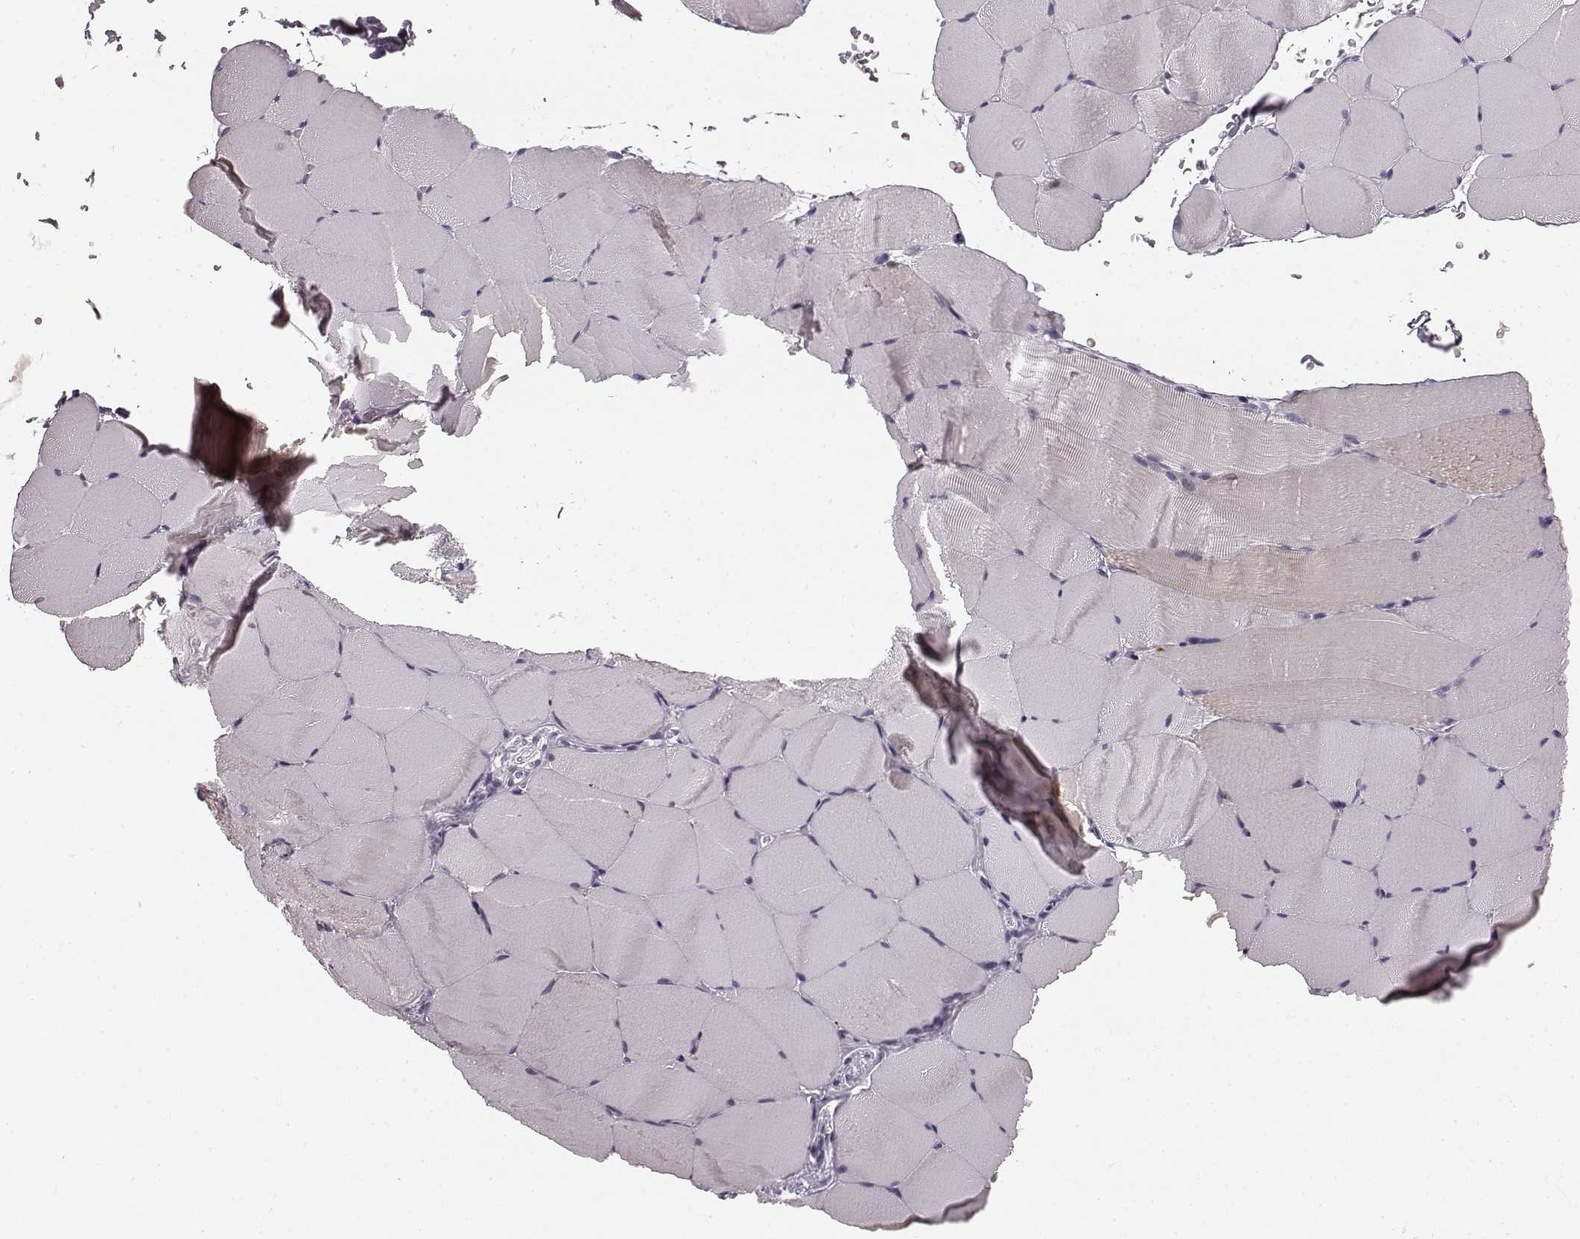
{"staining": {"intensity": "negative", "quantity": "none", "location": "none"}, "tissue": "skeletal muscle", "cell_type": "Myocytes", "image_type": "normal", "snomed": [{"axis": "morphology", "description": "Normal tissue, NOS"}, {"axis": "topography", "description": "Skeletal muscle"}], "caption": "Histopathology image shows no significant protein positivity in myocytes of unremarkable skeletal muscle. The staining is performed using DAB (3,3'-diaminobenzidine) brown chromogen with nuclei counter-stained in using hematoxylin.", "gene": "FAM234B", "patient": {"sex": "female", "age": 37}}